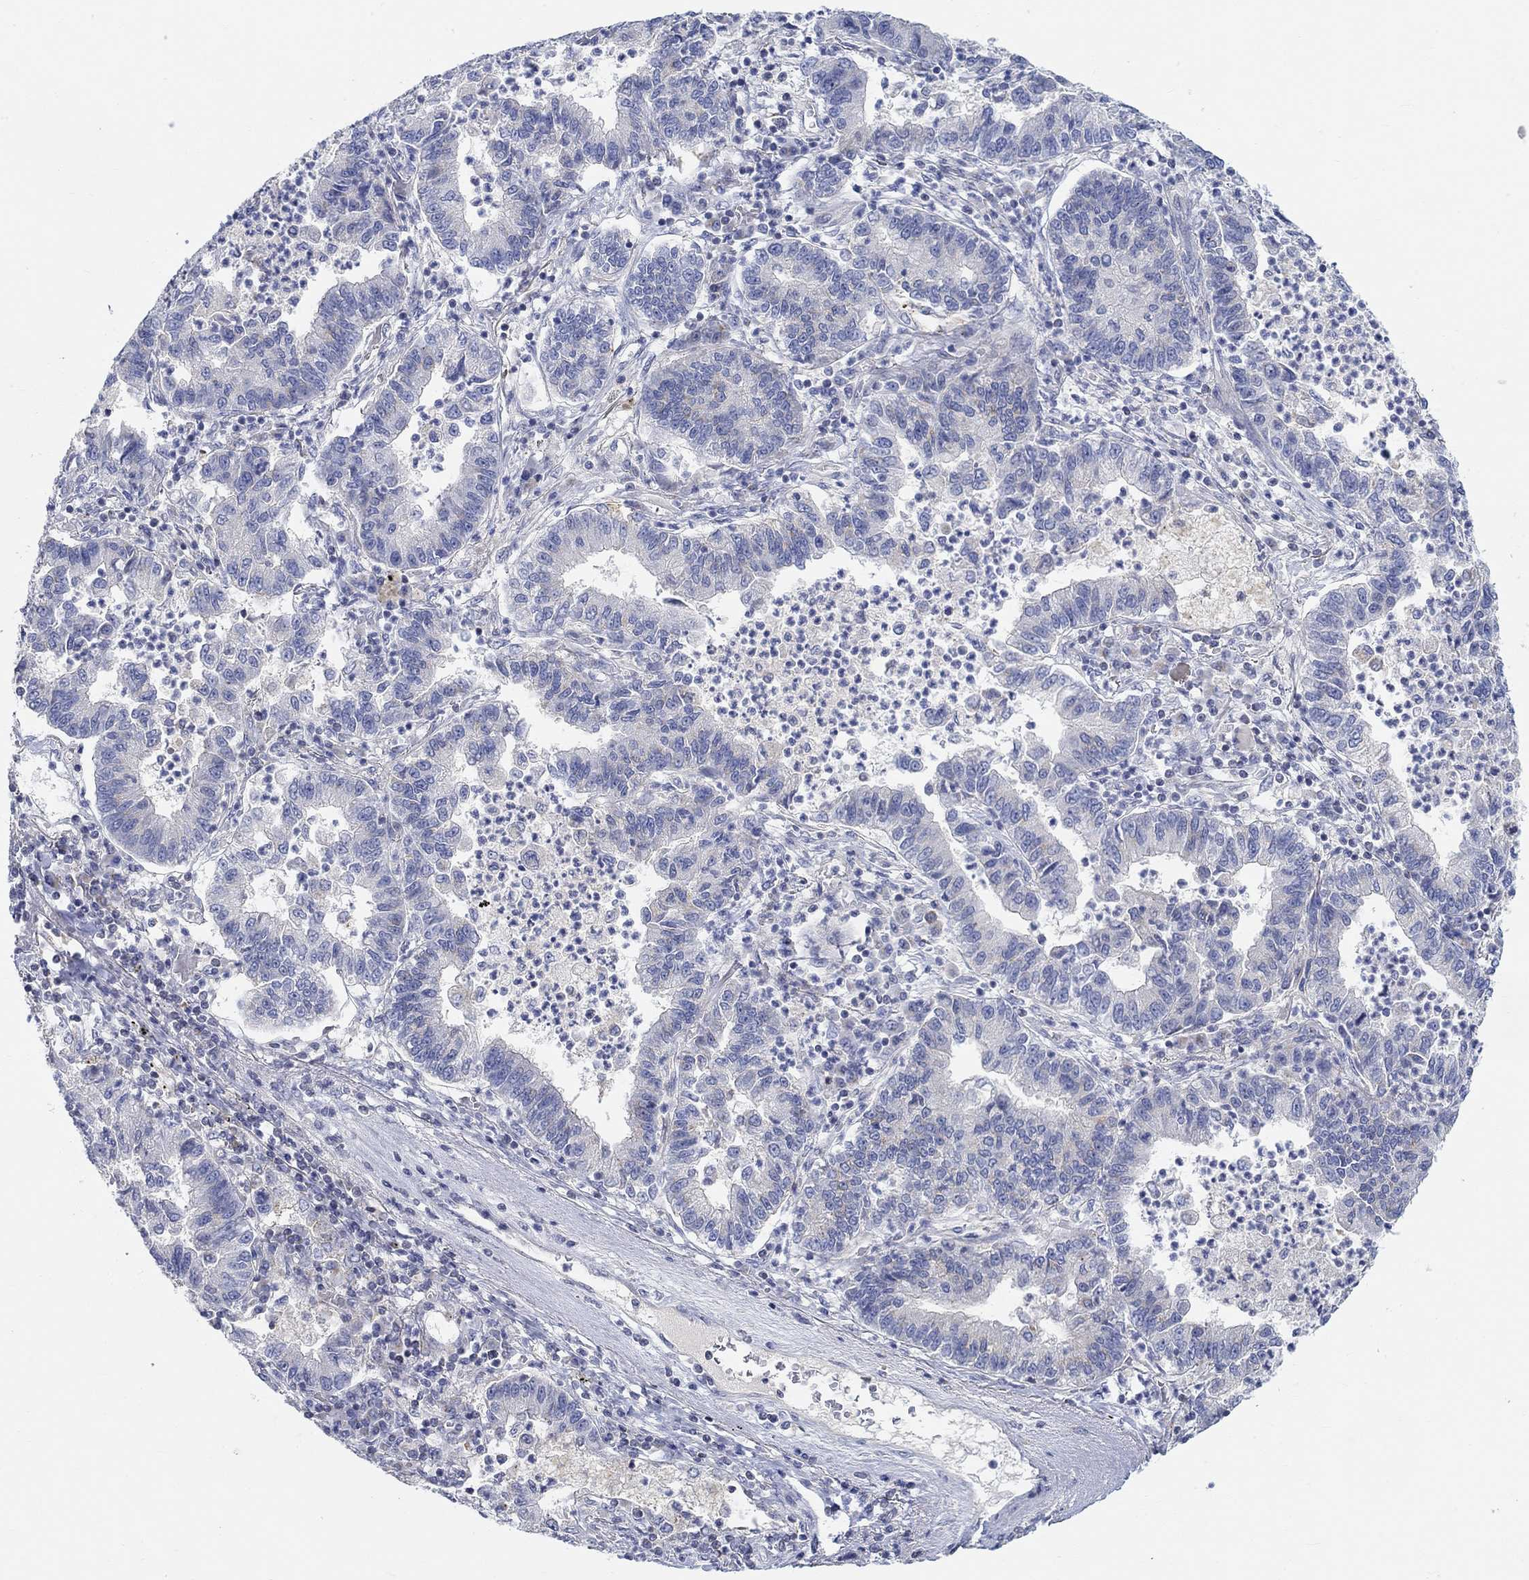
{"staining": {"intensity": "negative", "quantity": "none", "location": "none"}, "tissue": "lung cancer", "cell_type": "Tumor cells", "image_type": "cancer", "snomed": [{"axis": "morphology", "description": "Adenocarcinoma, NOS"}, {"axis": "topography", "description": "Lung"}], "caption": "Immunohistochemistry (IHC) photomicrograph of lung cancer stained for a protein (brown), which shows no expression in tumor cells.", "gene": "NAV3", "patient": {"sex": "female", "age": 57}}